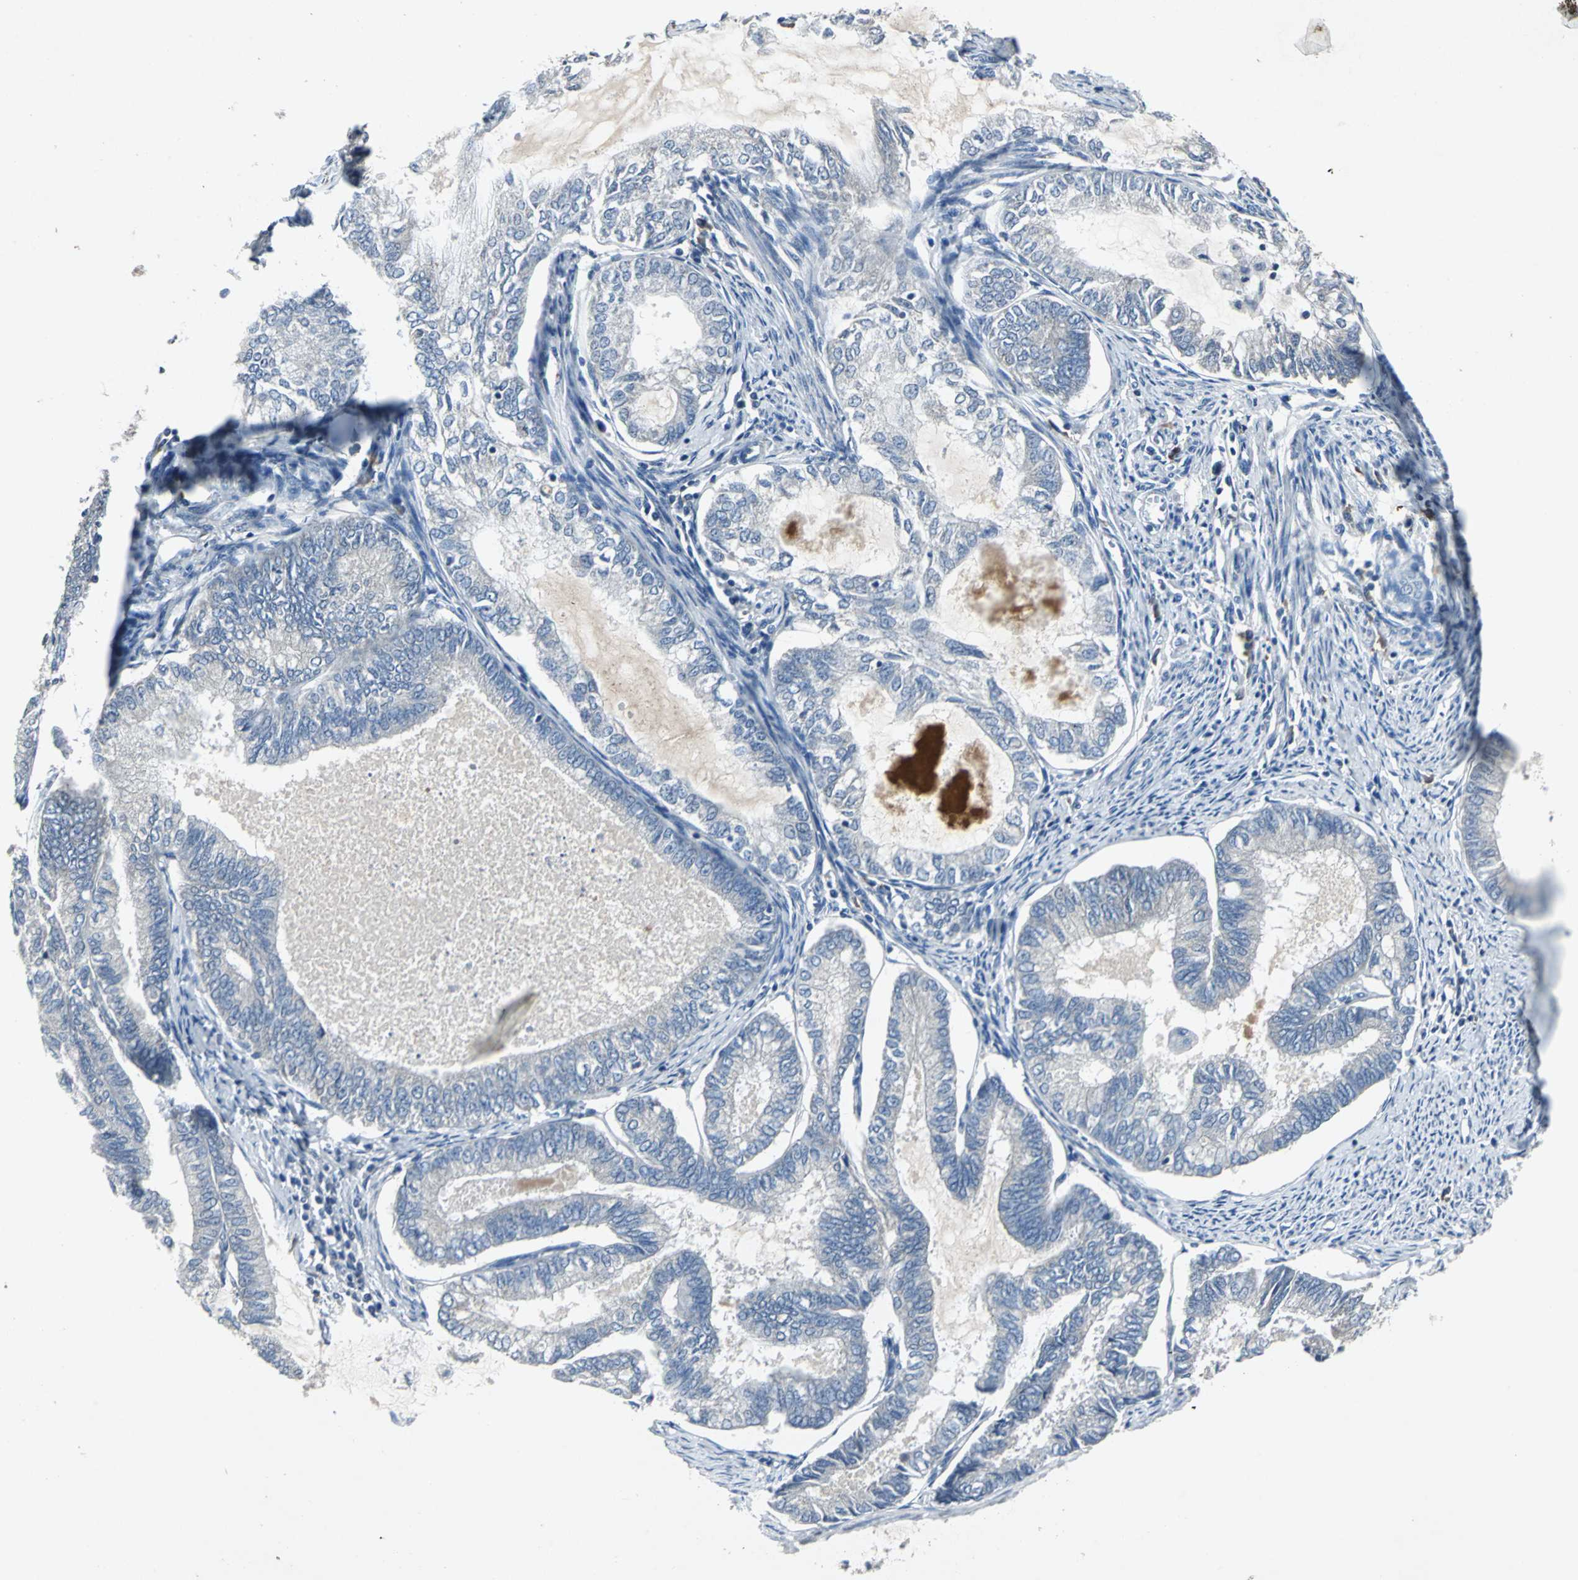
{"staining": {"intensity": "negative", "quantity": "none", "location": "none"}, "tissue": "endometrial cancer", "cell_type": "Tumor cells", "image_type": "cancer", "snomed": [{"axis": "morphology", "description": "Adenocarcinoma, NOS"}, {"axis": "topography", "description": "Endometrium"}], "caption": "Immunohistochemistry micrograph of adenocarcinoma (endometrial) stained for a protein (brown), which exhibits no positivity in tumor cells.", "gene": "SLC2A13", "patient": {"sex": "female", "age": 86}}